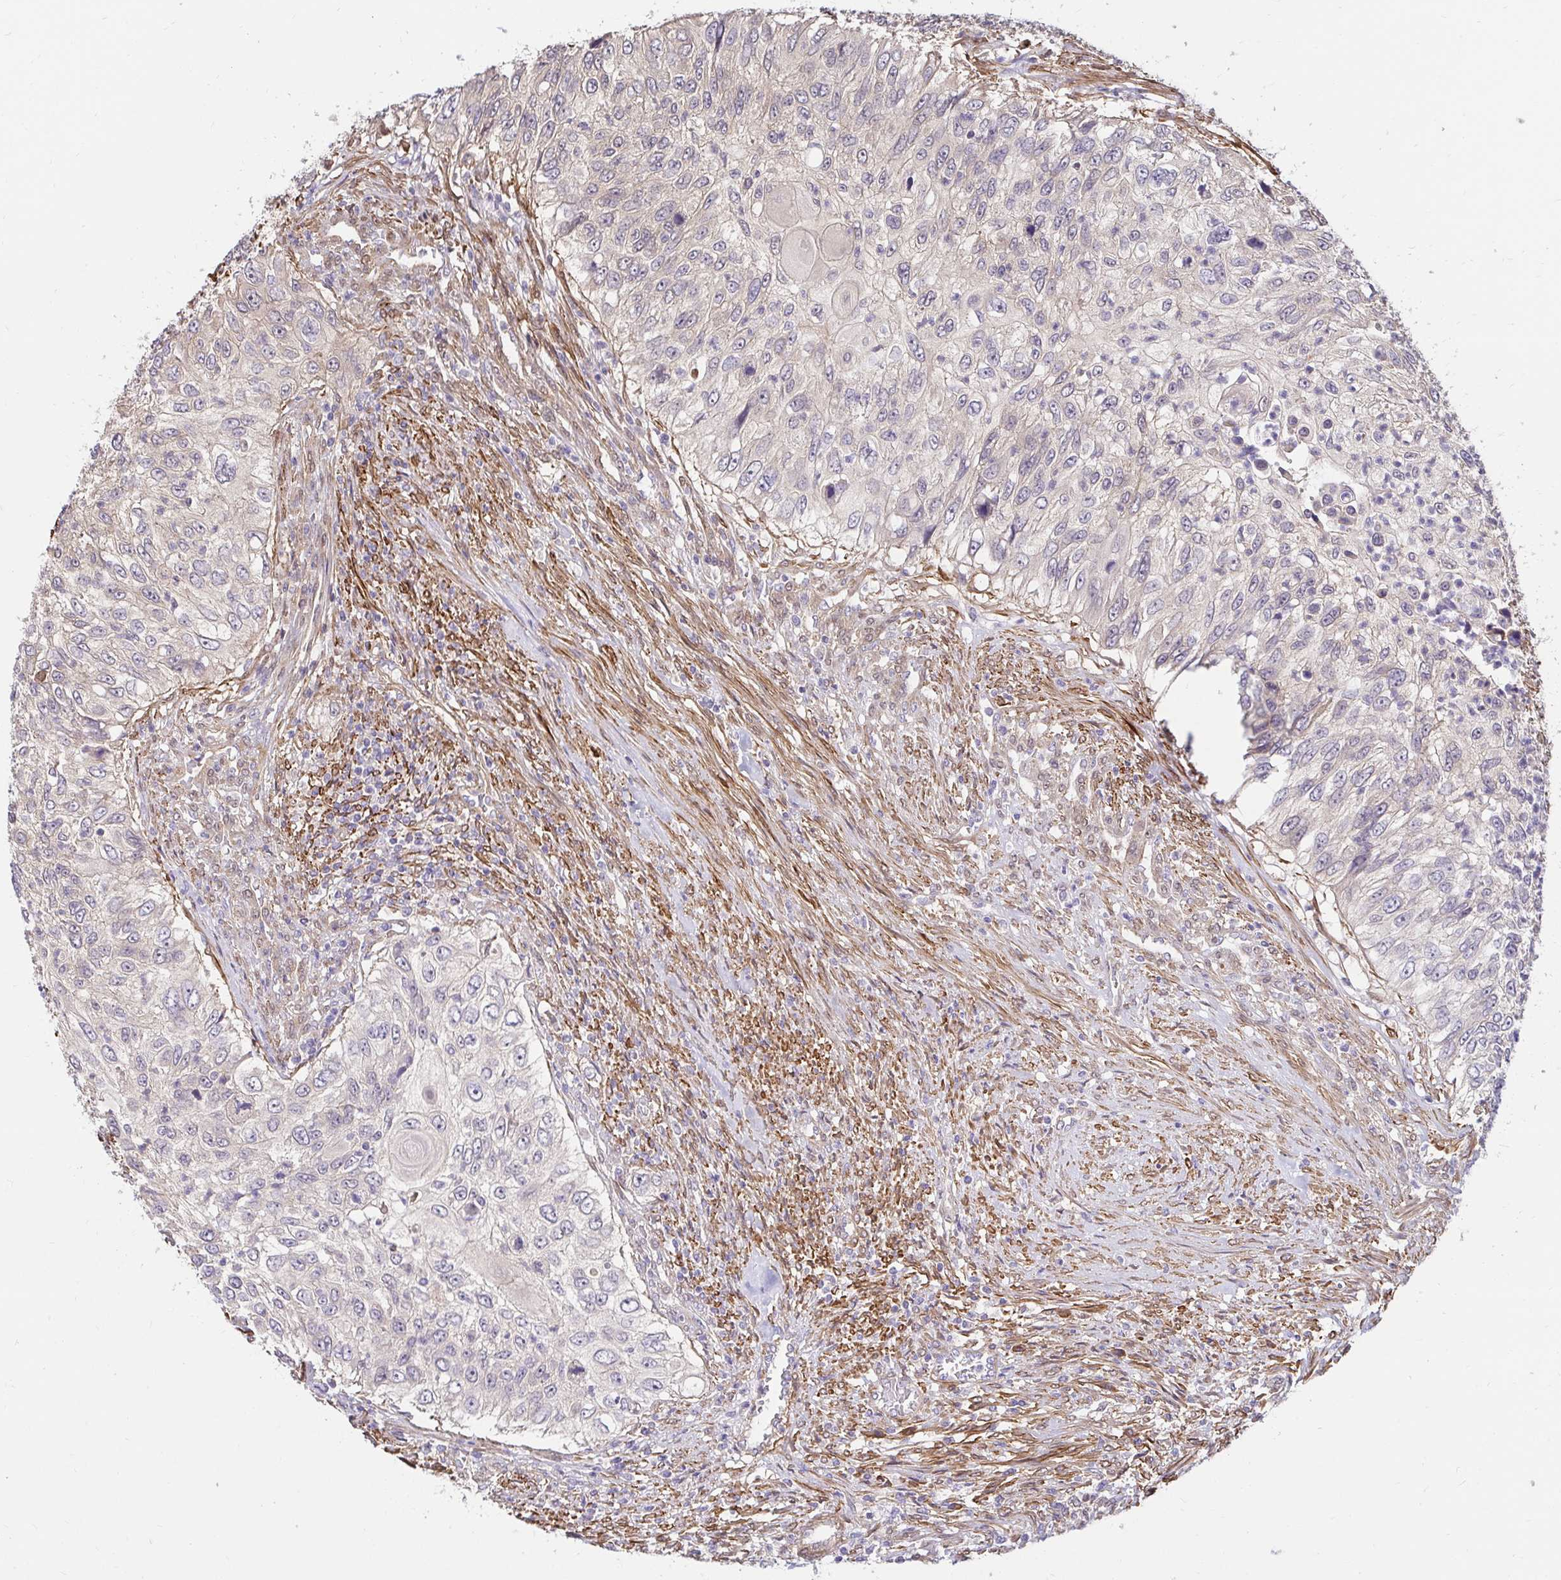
{"staining": {"intensity": "negative", "quantity": "none", "location": "none"}, "tissue": "urothelial cancer", "cell_type": "Tumor cells", "image_type": "cancer", "snomed": [{"axis": "morphology", "description": "Urothelial carcinoma, High grade"}, {"axis": "topography", "description": "Urinary bladder"}], "caption": "A histopathology image of human urothelial cancer is negative for staining in tumor cells. (Immunohistochemistry (ihc), brightfield microscopy, high magnification).", "gene": "YAP1", "patient": {"sex": "female", "age": 60}}